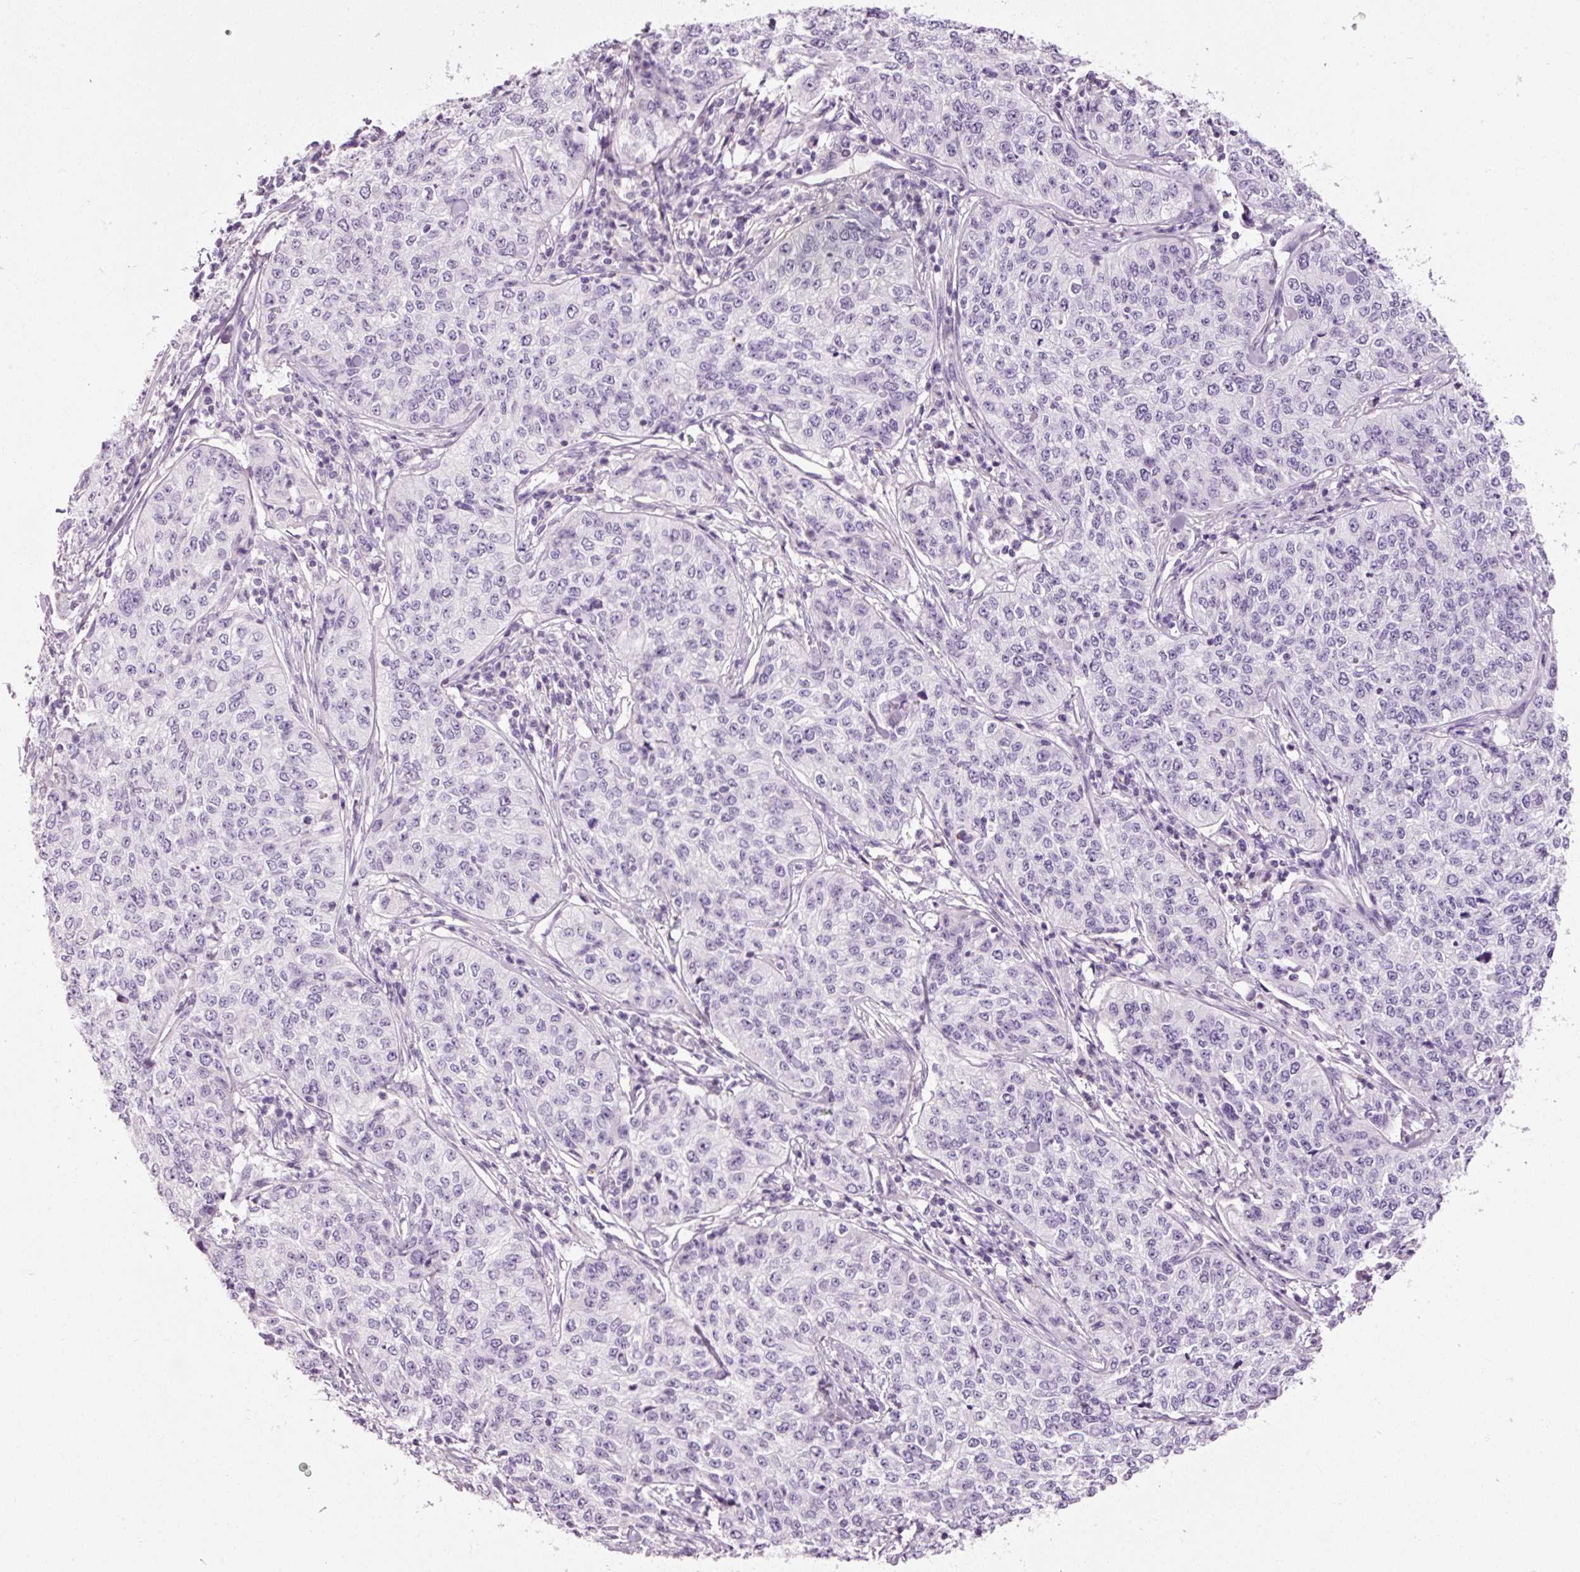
{"staining": {"intensity": "negative", "quantity": "none", "location": "none"}, "tissue": "cervical cancer", "cell_type": "Tumor cells", "image_type": "cancer", "snomed": [{"axis": "morphology", "description": "Squamous cell carcinoma, NOS"}, {"axis": "topography", "description": "Cervix"}], "caption": "Histopathology image shows no protein expression in tumor cells of cervical cancer tissue.", "gene": "MUC5AC", "patient": {"sex": "female", "age": 35}}